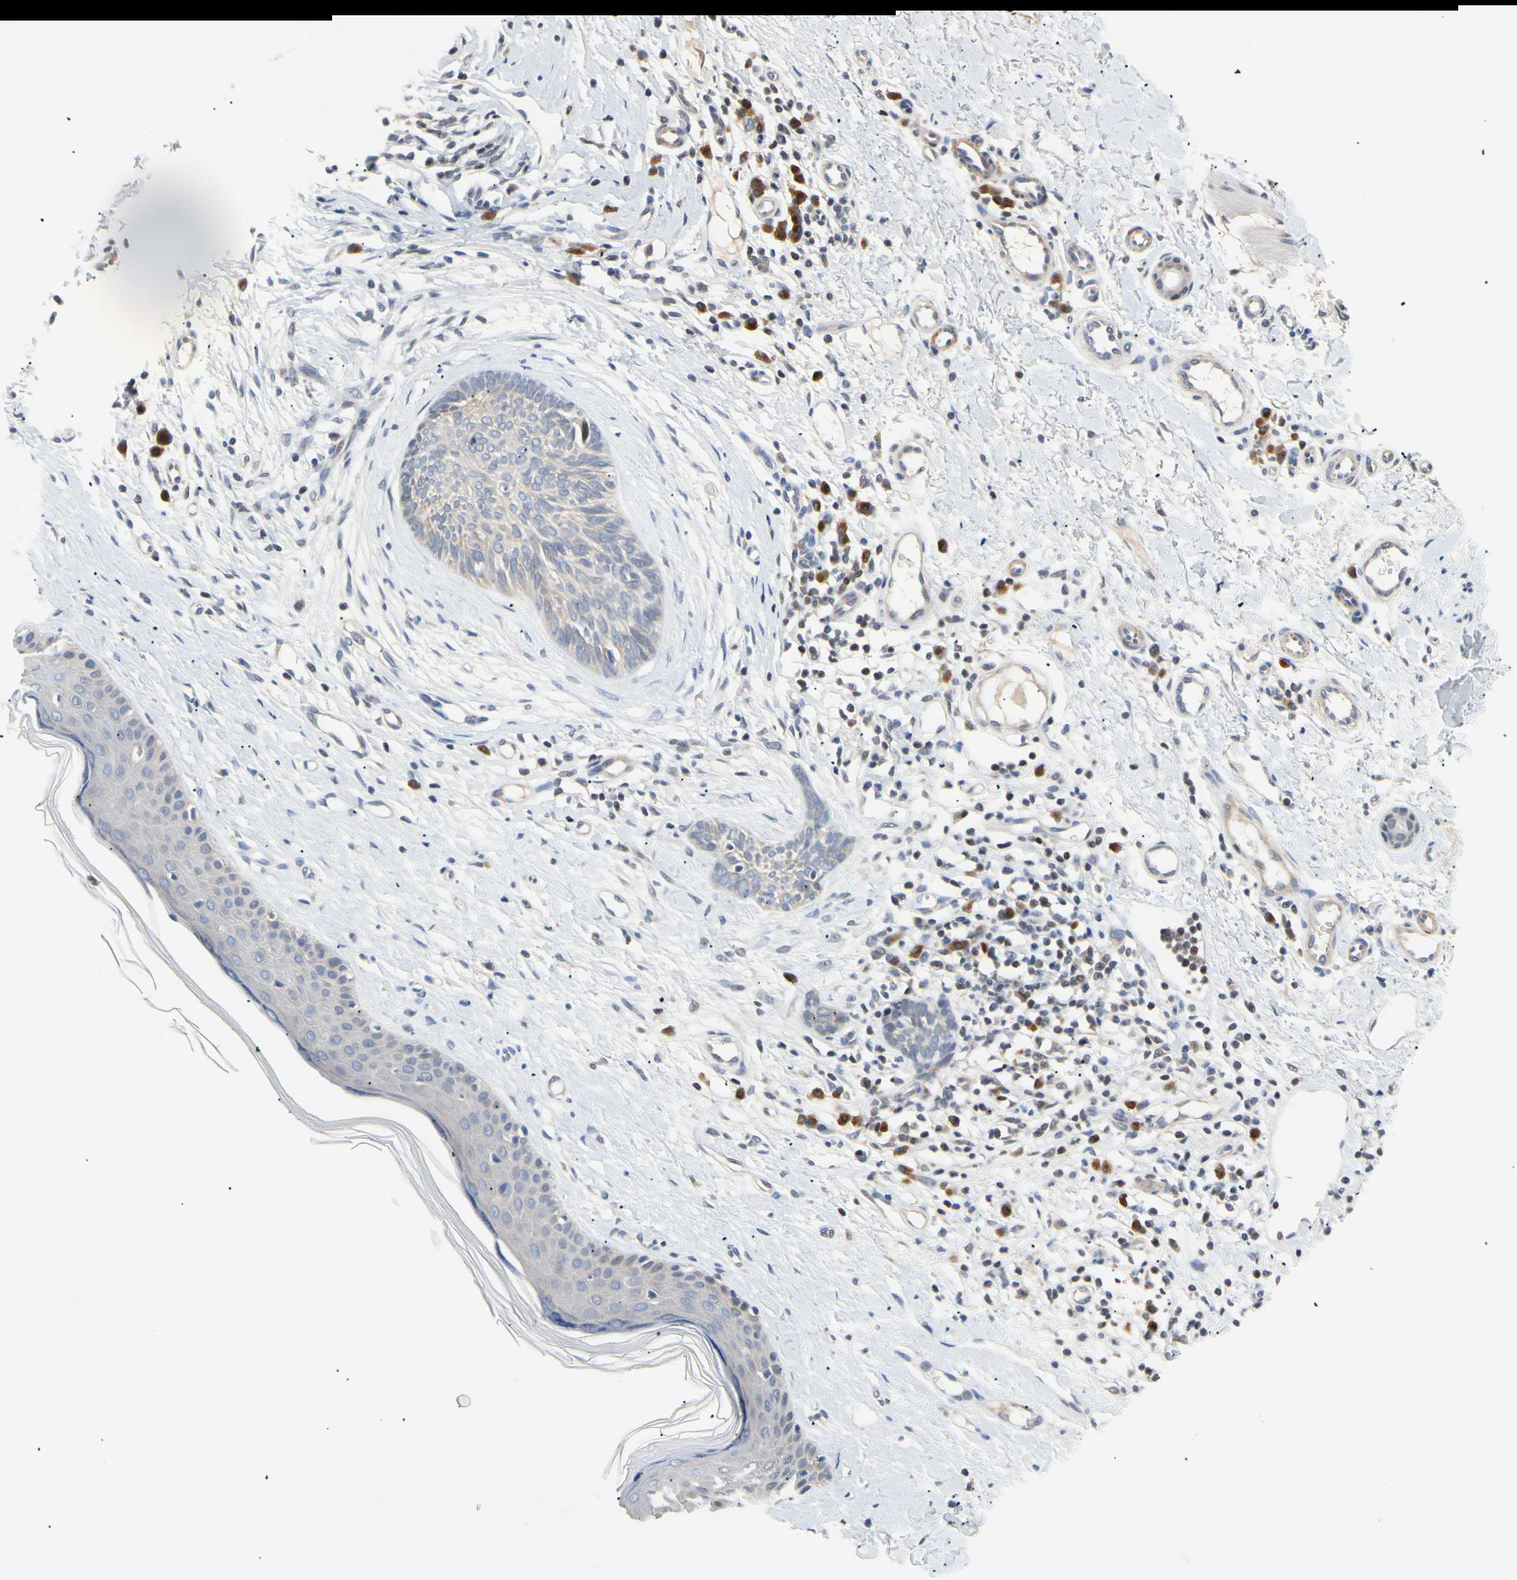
{"staining": {"intensity": "weak", "quantity": "<25%", "location": "cytoplasmic/membranous"}, "tissue": "skin cancer", "cell_type": "Tumor cells", "image_type": "cancer", "snomed": [{"axis": "morphology", "description": "Normal tissue, NOS"}, {"axis": "morphology", "description": "Basal cell carcinoma"}, {"axis": "topography", "description": "Skin"}], "caption": "Micrograph shows no protein expression in tumor cells of skin cancer tissue. (Brightfield microscopy of DAB IHC at high magnification).", "gene": "SEC23B", "patient": {"sex": "male", "age": 71}}